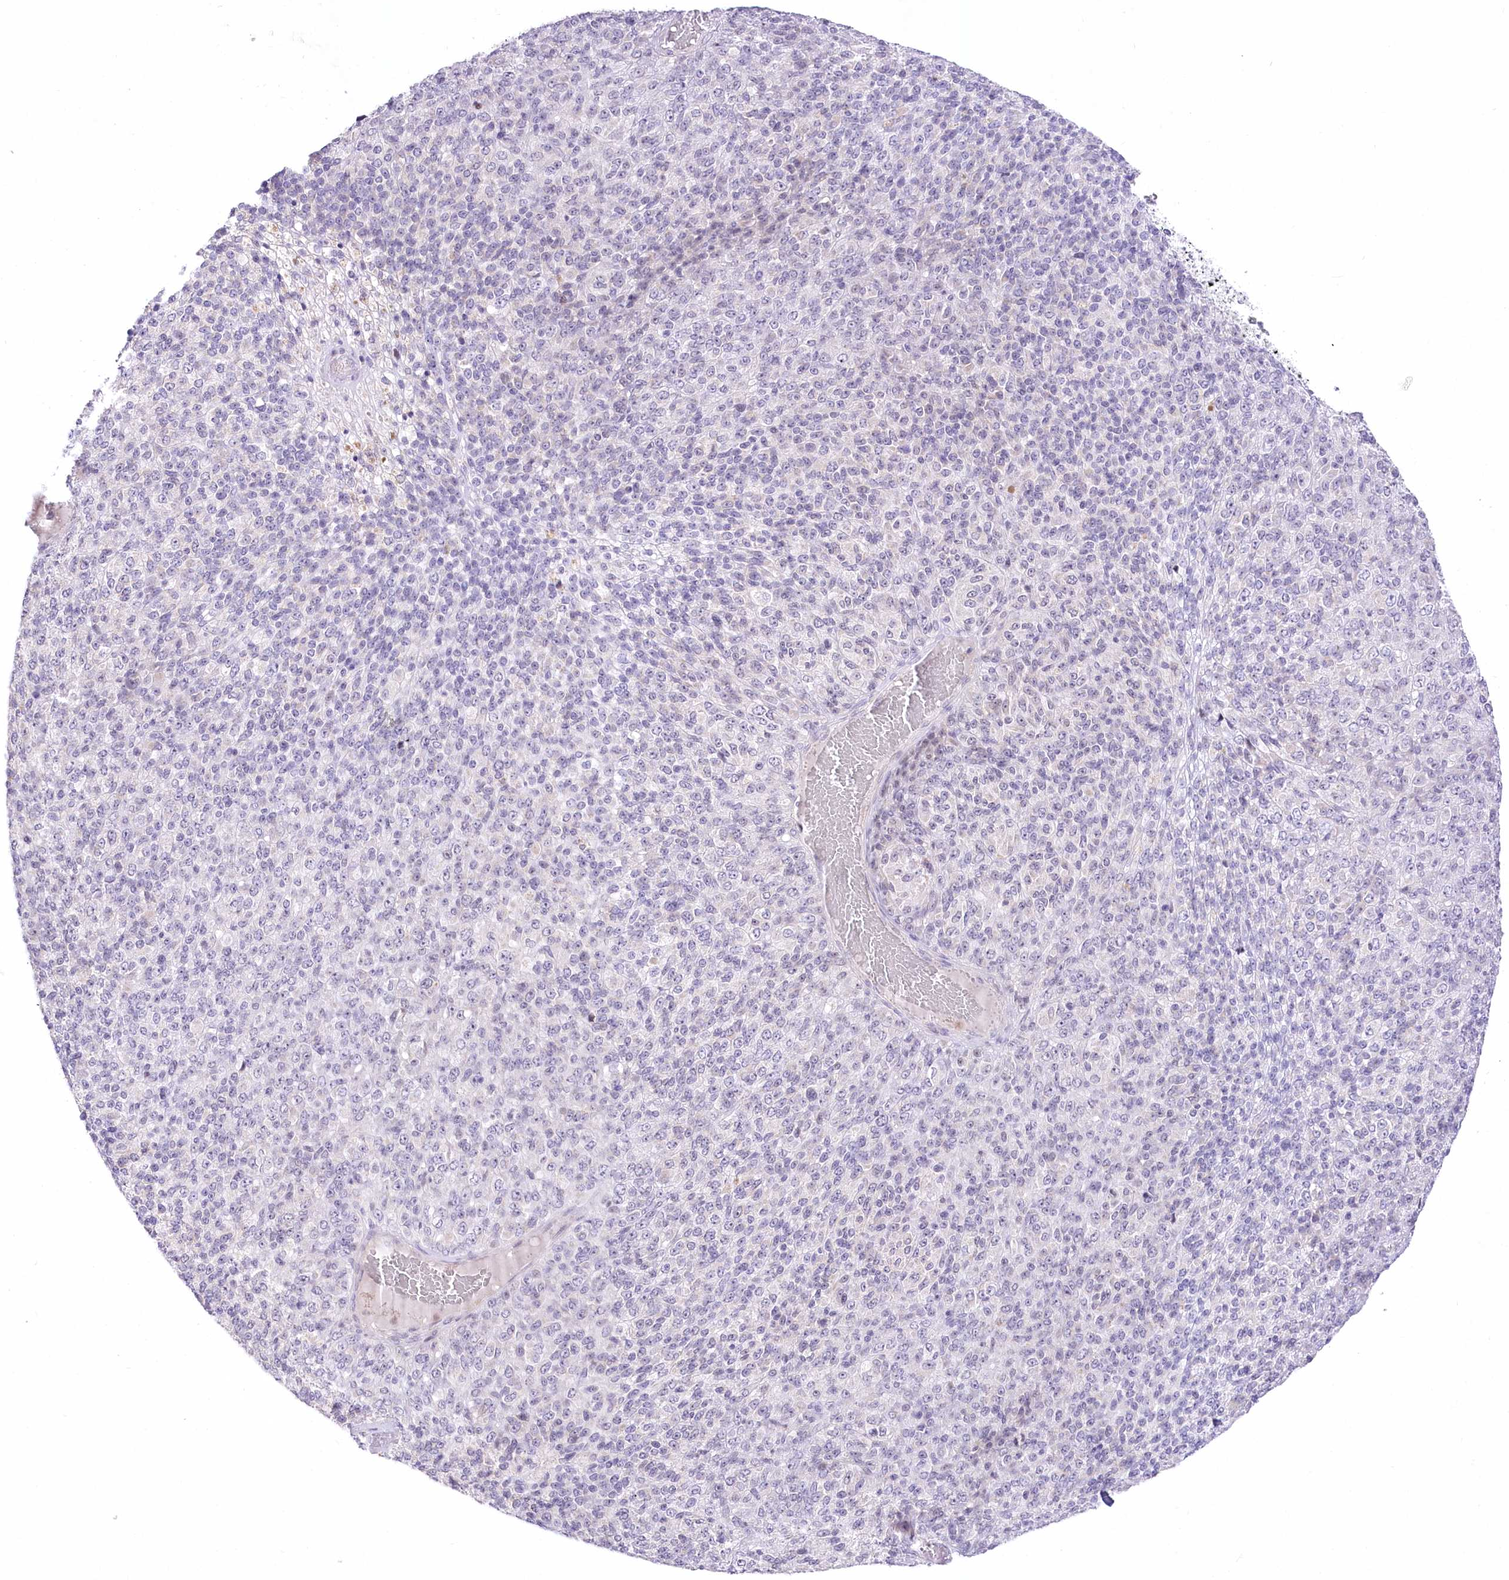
{"staining": {"intensity": "negative", "quantity": "none", "location": "none"}, "tissue": "melanoma", "cell_type": "Tumor cells", "image_type": "cancer", "snomed": [{"axis": "morphology", "description": "Malignant melanoma, Metastatic site"}, {"axis": "topography", "description": "Brain"}], "caption": "This is an immunohistochemistry (IHC) image of melanoma. There is no expression in tumor cells.", "gene": "BEND7", "patient": {"sex": "female", "age": 56}}